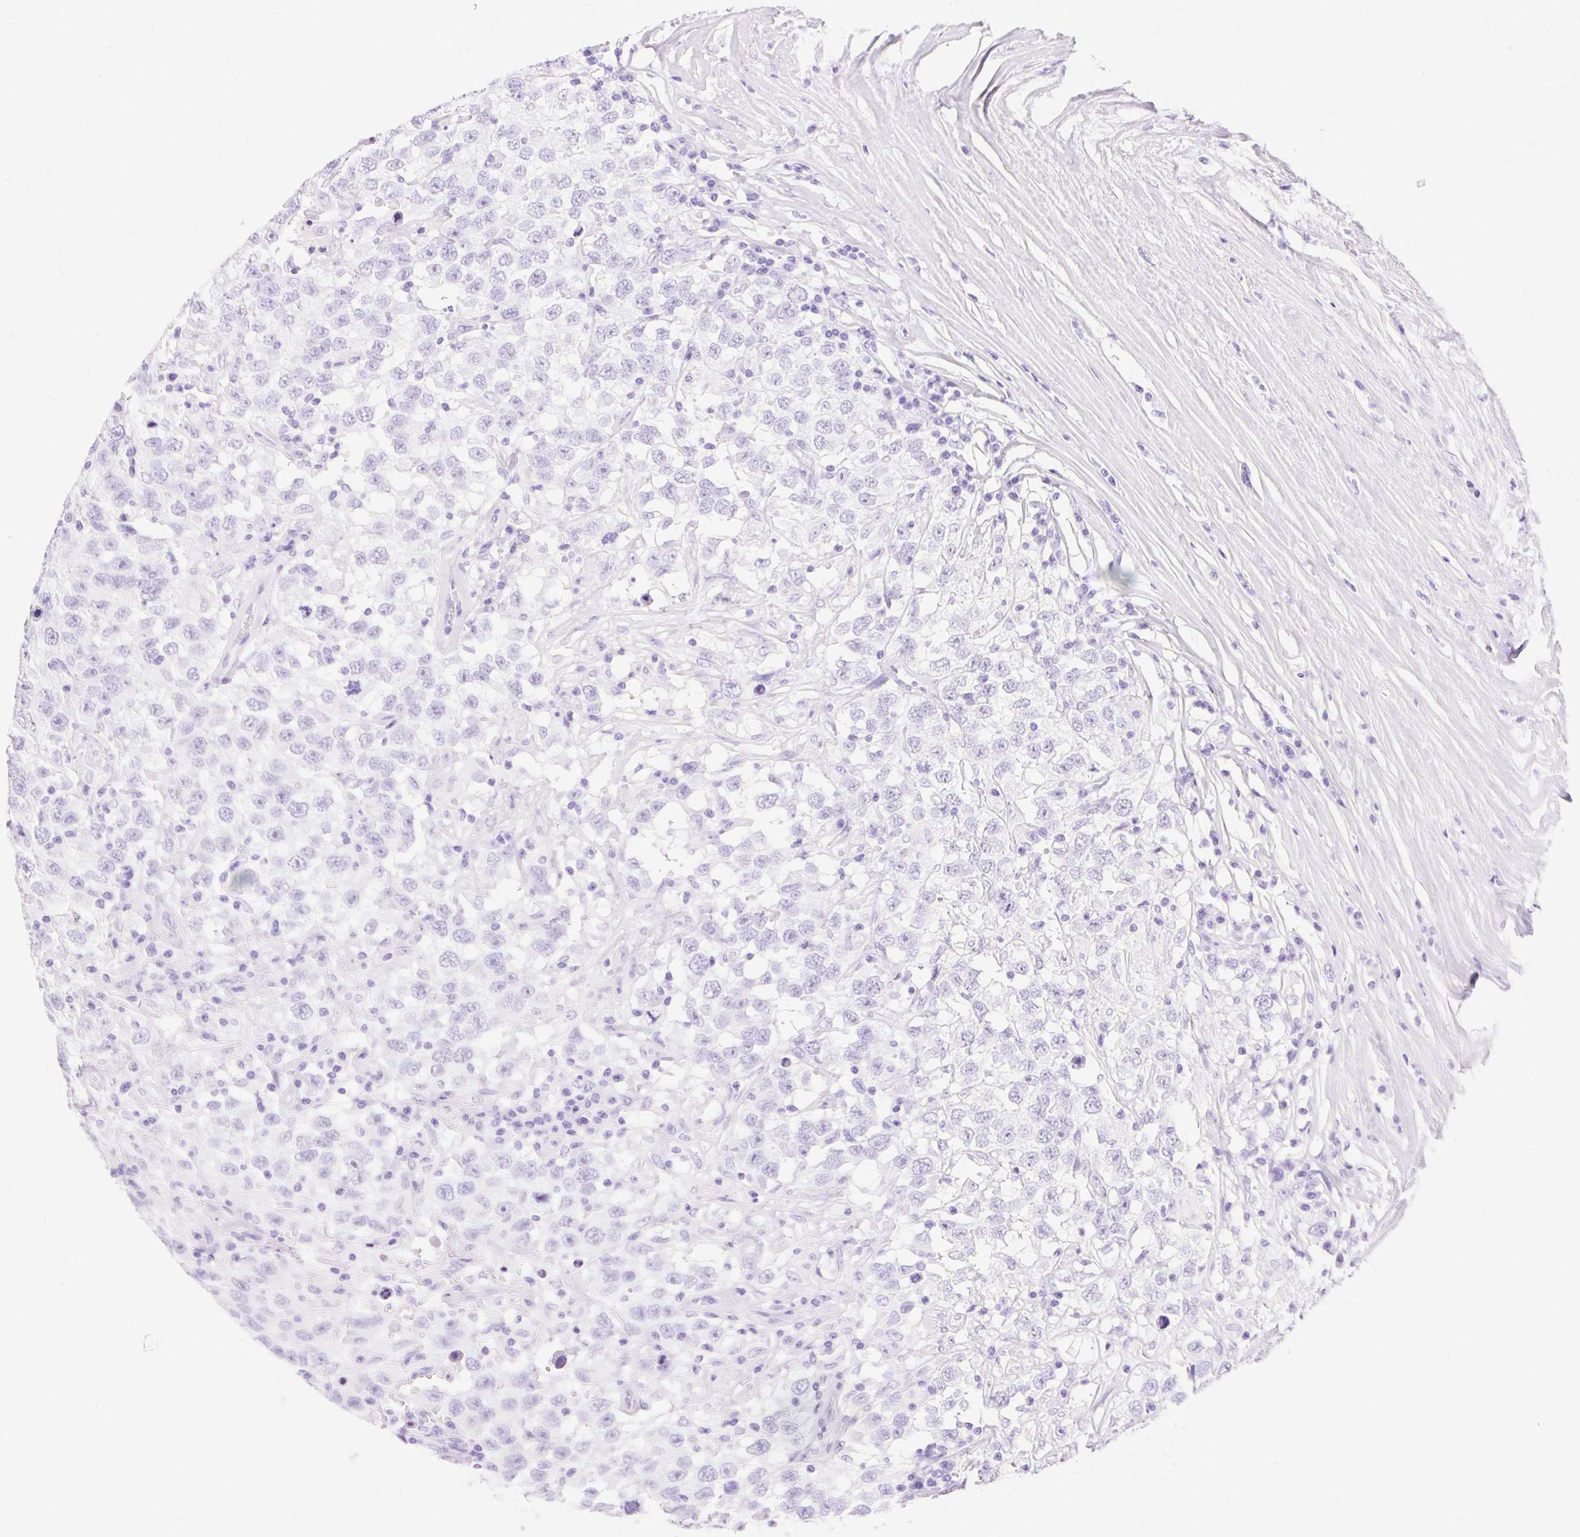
{"staining": {"intensity": "negative", "quantity": "none", "location": "none"}, "tissue": "testis cancer", "cell_type": "Tumor cells", "image_type": "cancer", "snomed": [{"axis": "morphology", "description": "Seminoma, NOS"}, {"axis": "topography", "description": "Testis"}], "caption": "The micrograph displays no significant expression in tumor cells of testis cancer.", "gene": "MBP", "patient": {"sex": "male", "age": 41}}